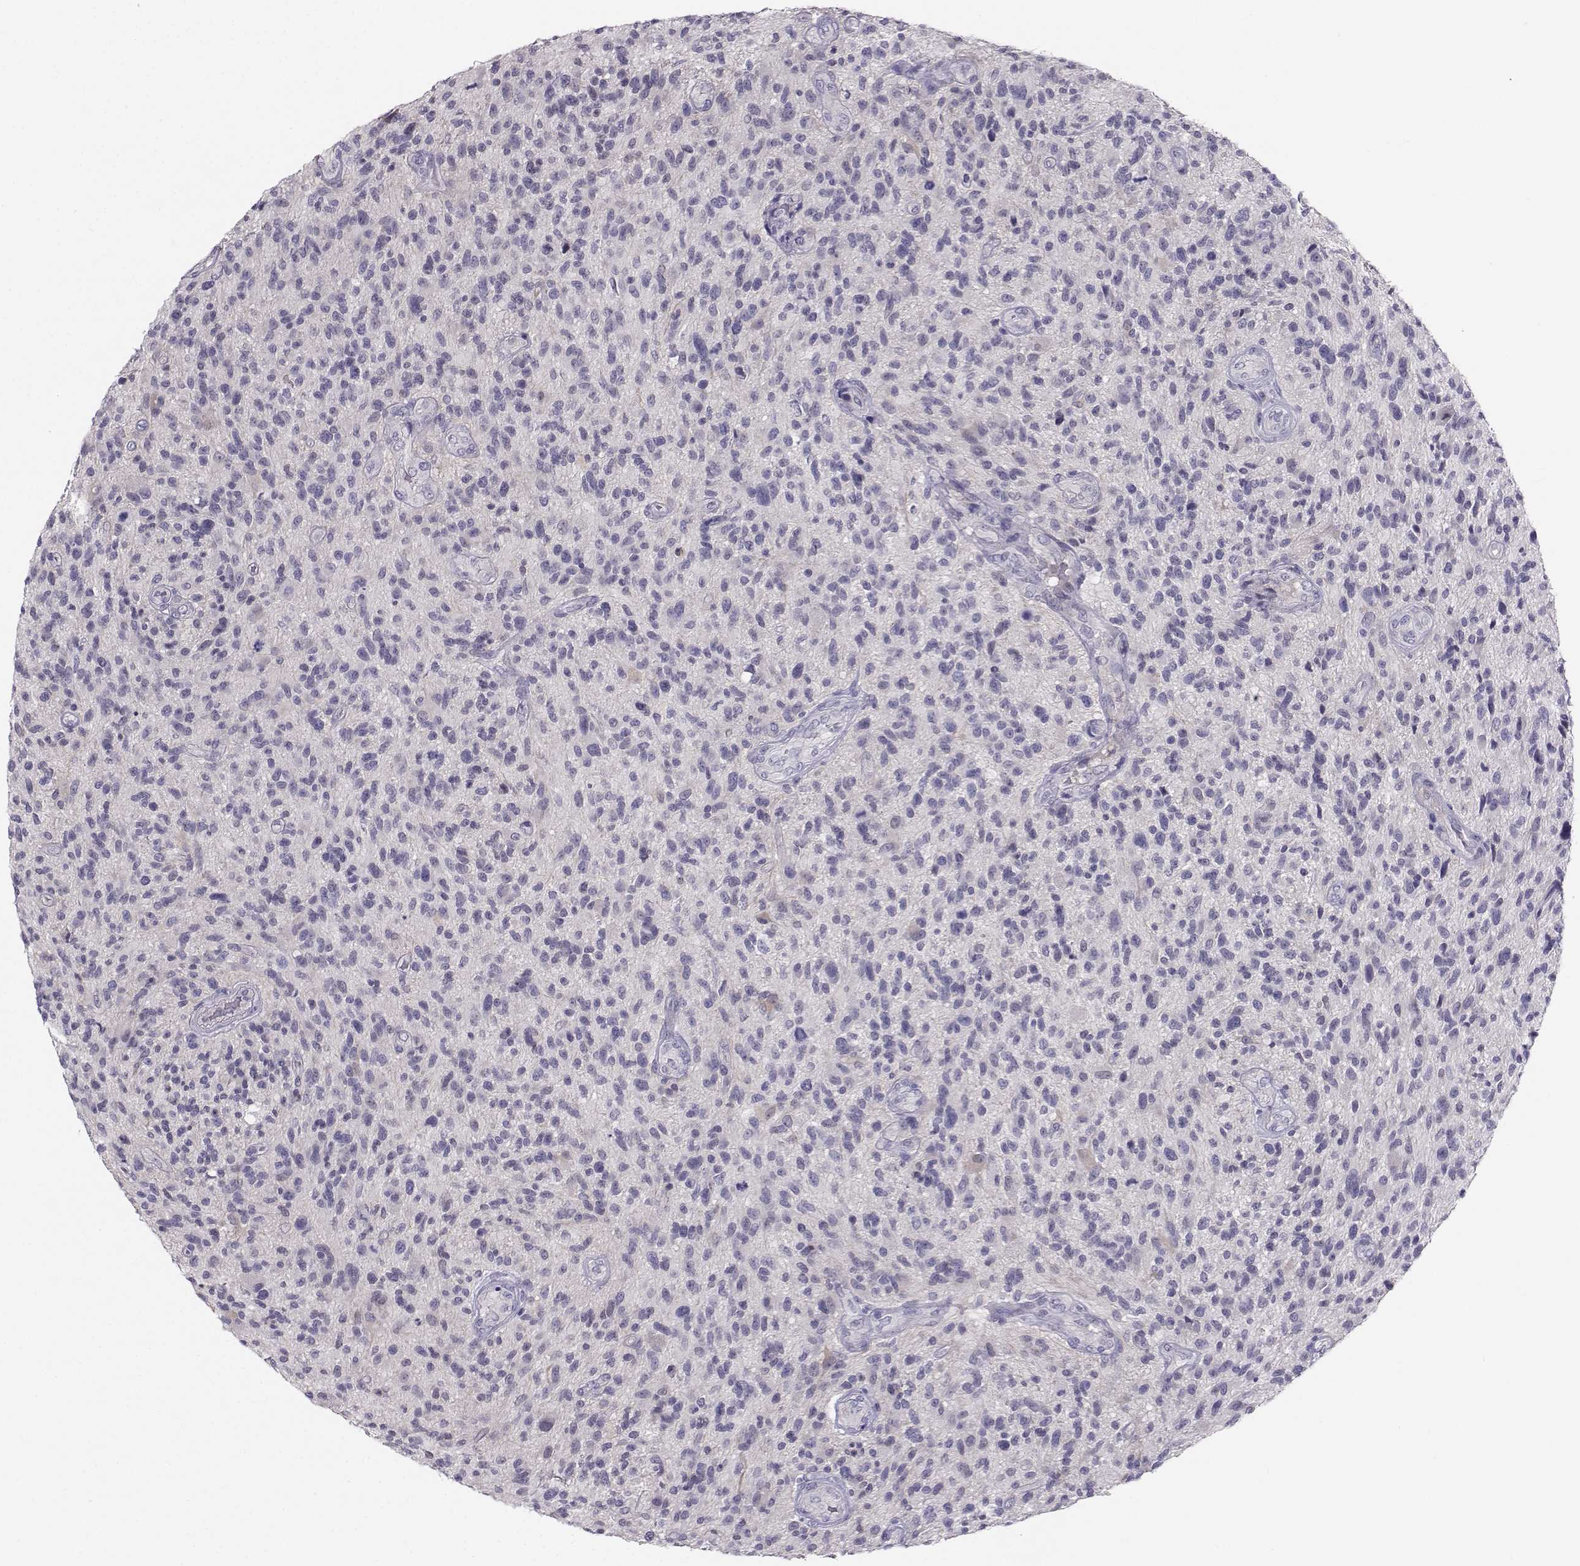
{"staining": {"intensity": "negative", "quantity": "none", "location": "none"}, "tissue": "glioma", "cell_type": "Tumor cells", "image_type": "cancer", "snomed": [{"axis": "morphology", "description": "Glioma, malignant, High grade"}, {"axis": "topography", "description": "Brain"}], "caption": "Immunohistochemistry (IHC) of human malignant glioma (high-grade) displays no expression in tumor cells.", "gene": "MROH7", "patient": {"sex": "male", "age": 47}}